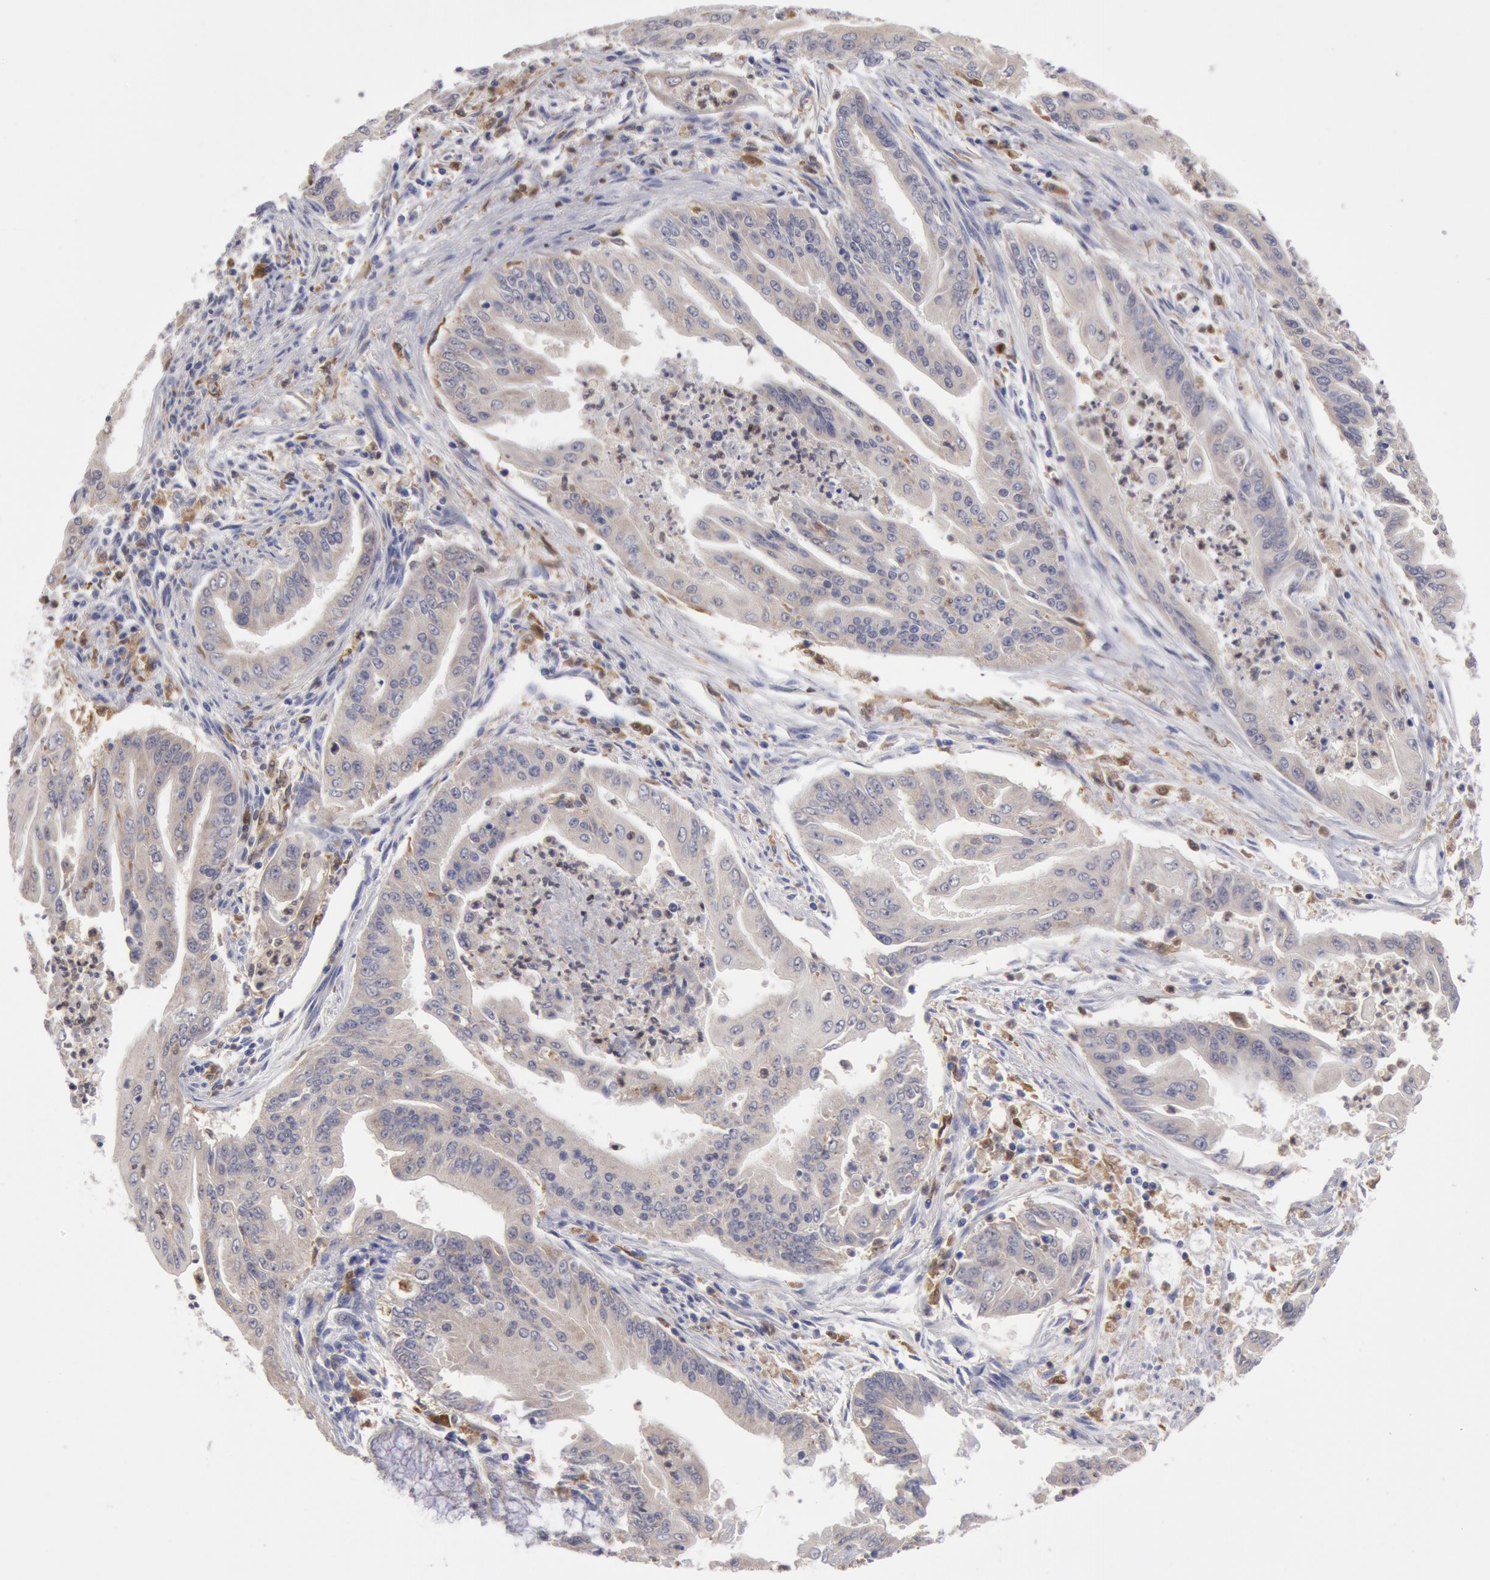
{"staining": {"intensity": "weak", "quantity": ">75%", "location": "cytoplasmic/membranous"}, "tissue": "endometrial cancer", "cell_type": "Tumor cells", "image_type": "cancer", "snomed": [{"axis": "morphology", "description": "Adenocarcinoma, NOS"}, {"axis": "topography", "description": "Endometrium"}], "caption": "Protein analysis of endometrial cancer (adenocarcinoma) tissue displays weak cytoplasmic/membranous positivity in about >75% of tumor cells.", "gene": "SYK", "patient": {"sex": "female", "age": 63}}